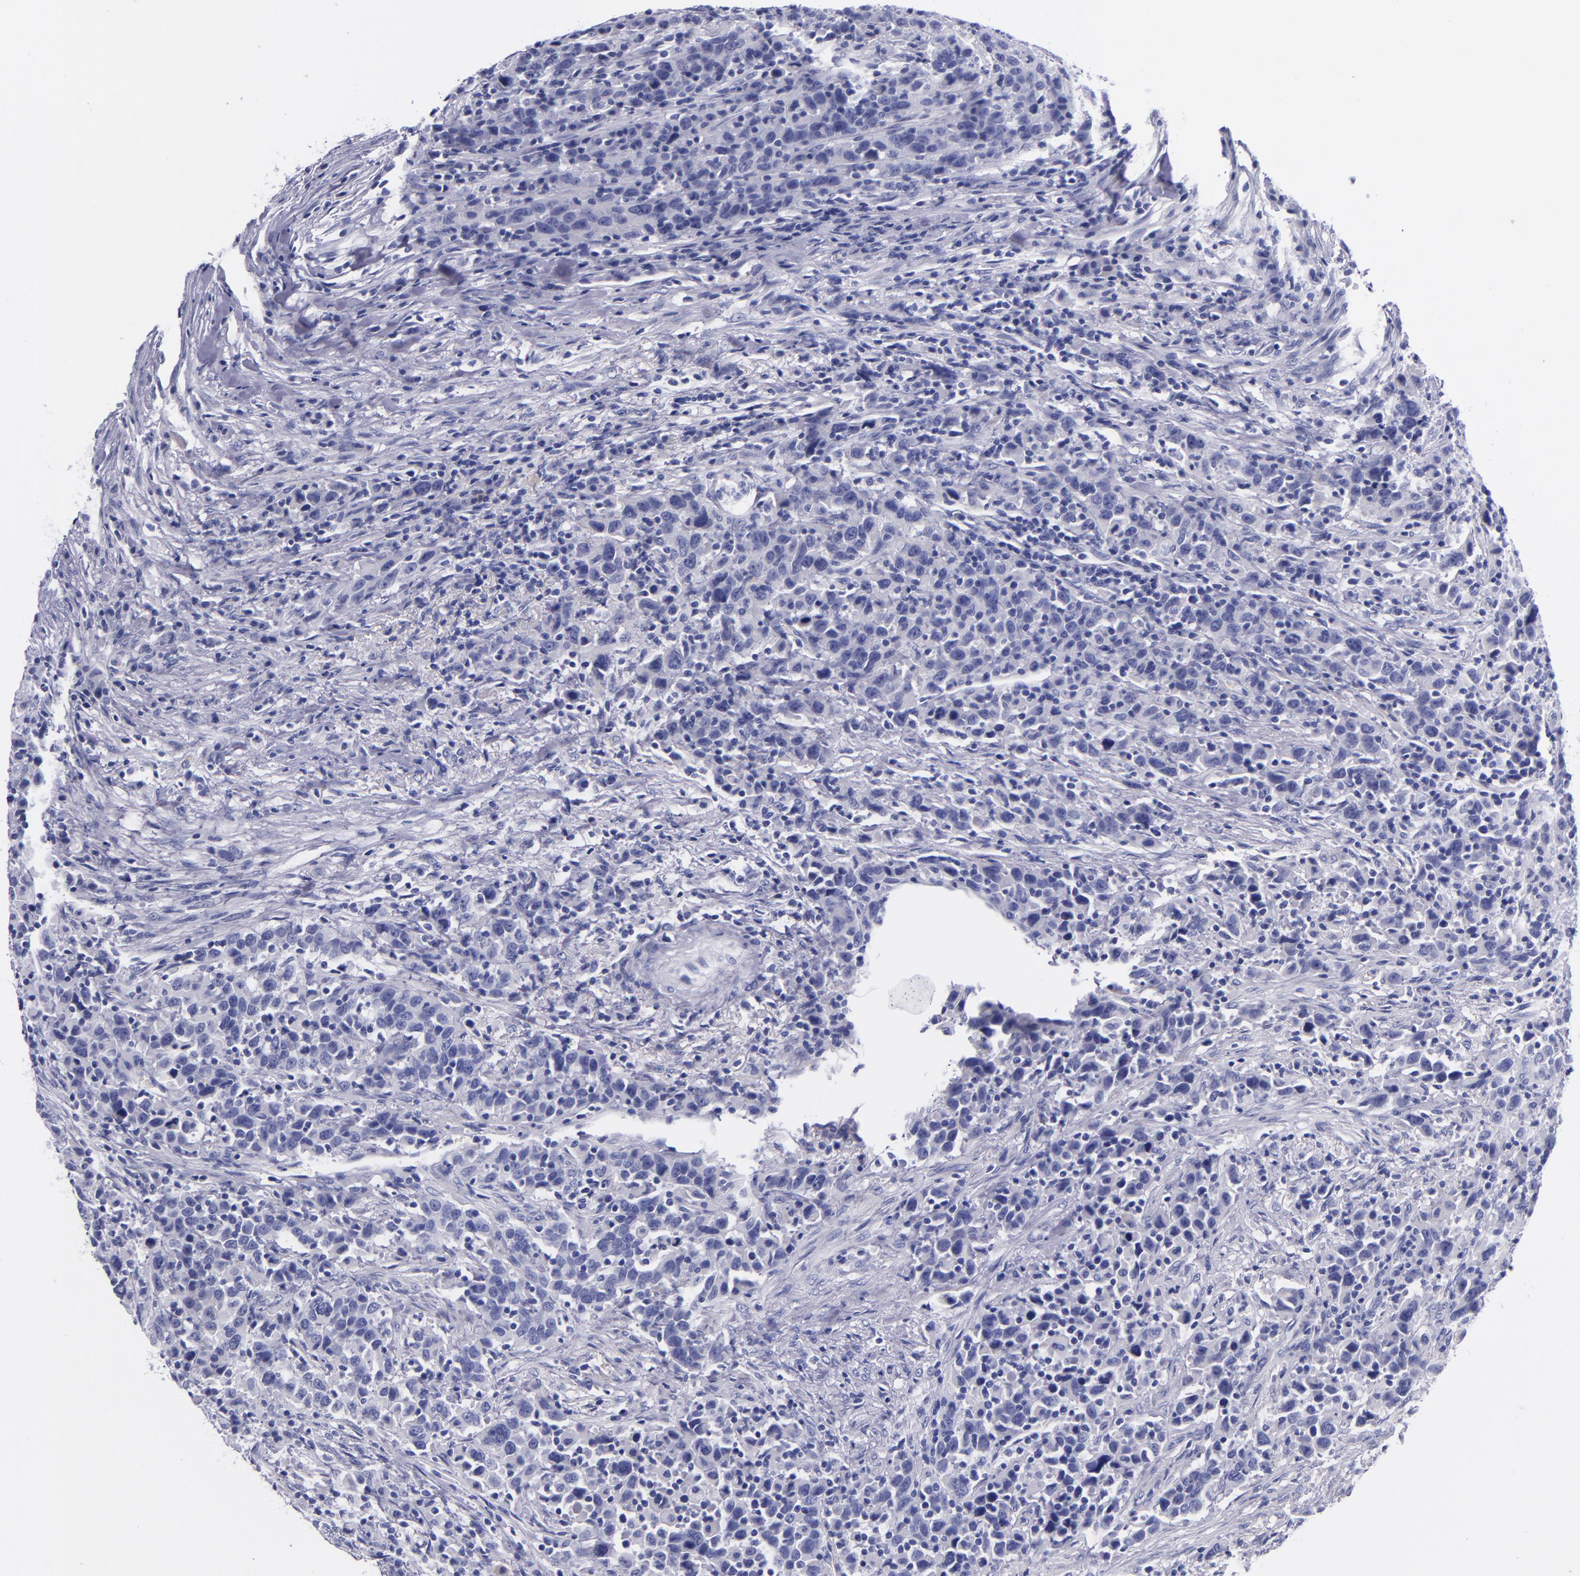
{"staining": {"intensity": "negative", "quantity": "none", "location": "none"}, "tissue": "urothelial cancer", "cell_type": "Tumor cells", "image_type": "cancer", "snomed": [{"axis": "morphology", "description": "Urothelial carcinoma, High grade"}, {"axis": "topography", "description": "Urinary bladder"}], "caption": "This photomicrograph is of urothelial cancer stained with IHC to label a protein in brown with the nuclei are counter-stained blue. There is no staining in tumor cells. The staining was performed using DAB (3,3'-diaminobenzidine) to visualize the protein expression in brown, while the nuclei were stained in blue with hematoxylin (Magnification: 20x).", "gene": "SV2A", "patient": {"sex": "male", "age": 61}}